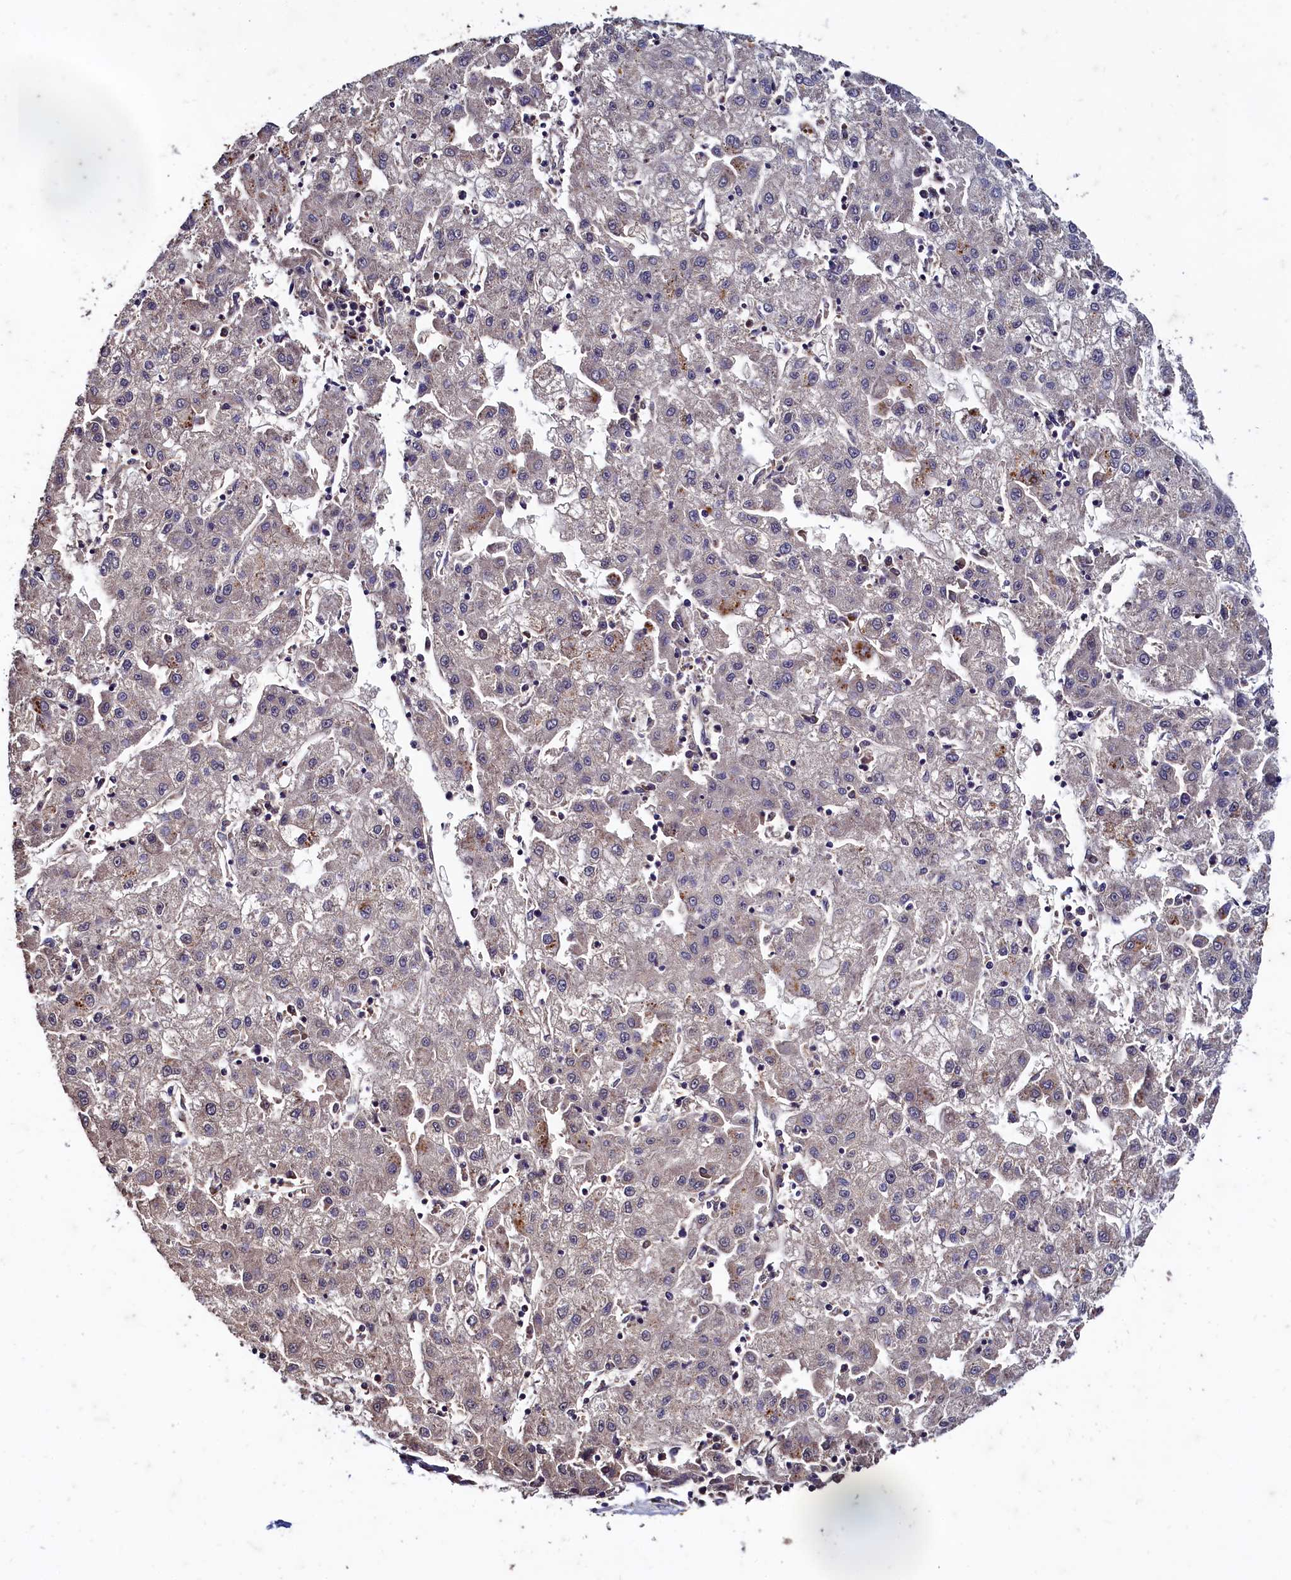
{"staining": {"intensity": "negative", "quantity": "none", "location": "none"}, "tissue": "liver cancer", "cell_type": "Tumor cells", "image_type": "cancer", "snomed": [{"axis": "morphology", "description": "Carcinoma, Hepatocellular, NOS"}, {"axis": "topography", "description": "Liver"}], "caption": "High power microscopy micrograph of an IHC photomicrograph of hepatocellular carcinoma (liver), revealing no significant staining in tumor cells.", "gene": "CSTPP1", "patient": {"sex": "male", "age": 72}}